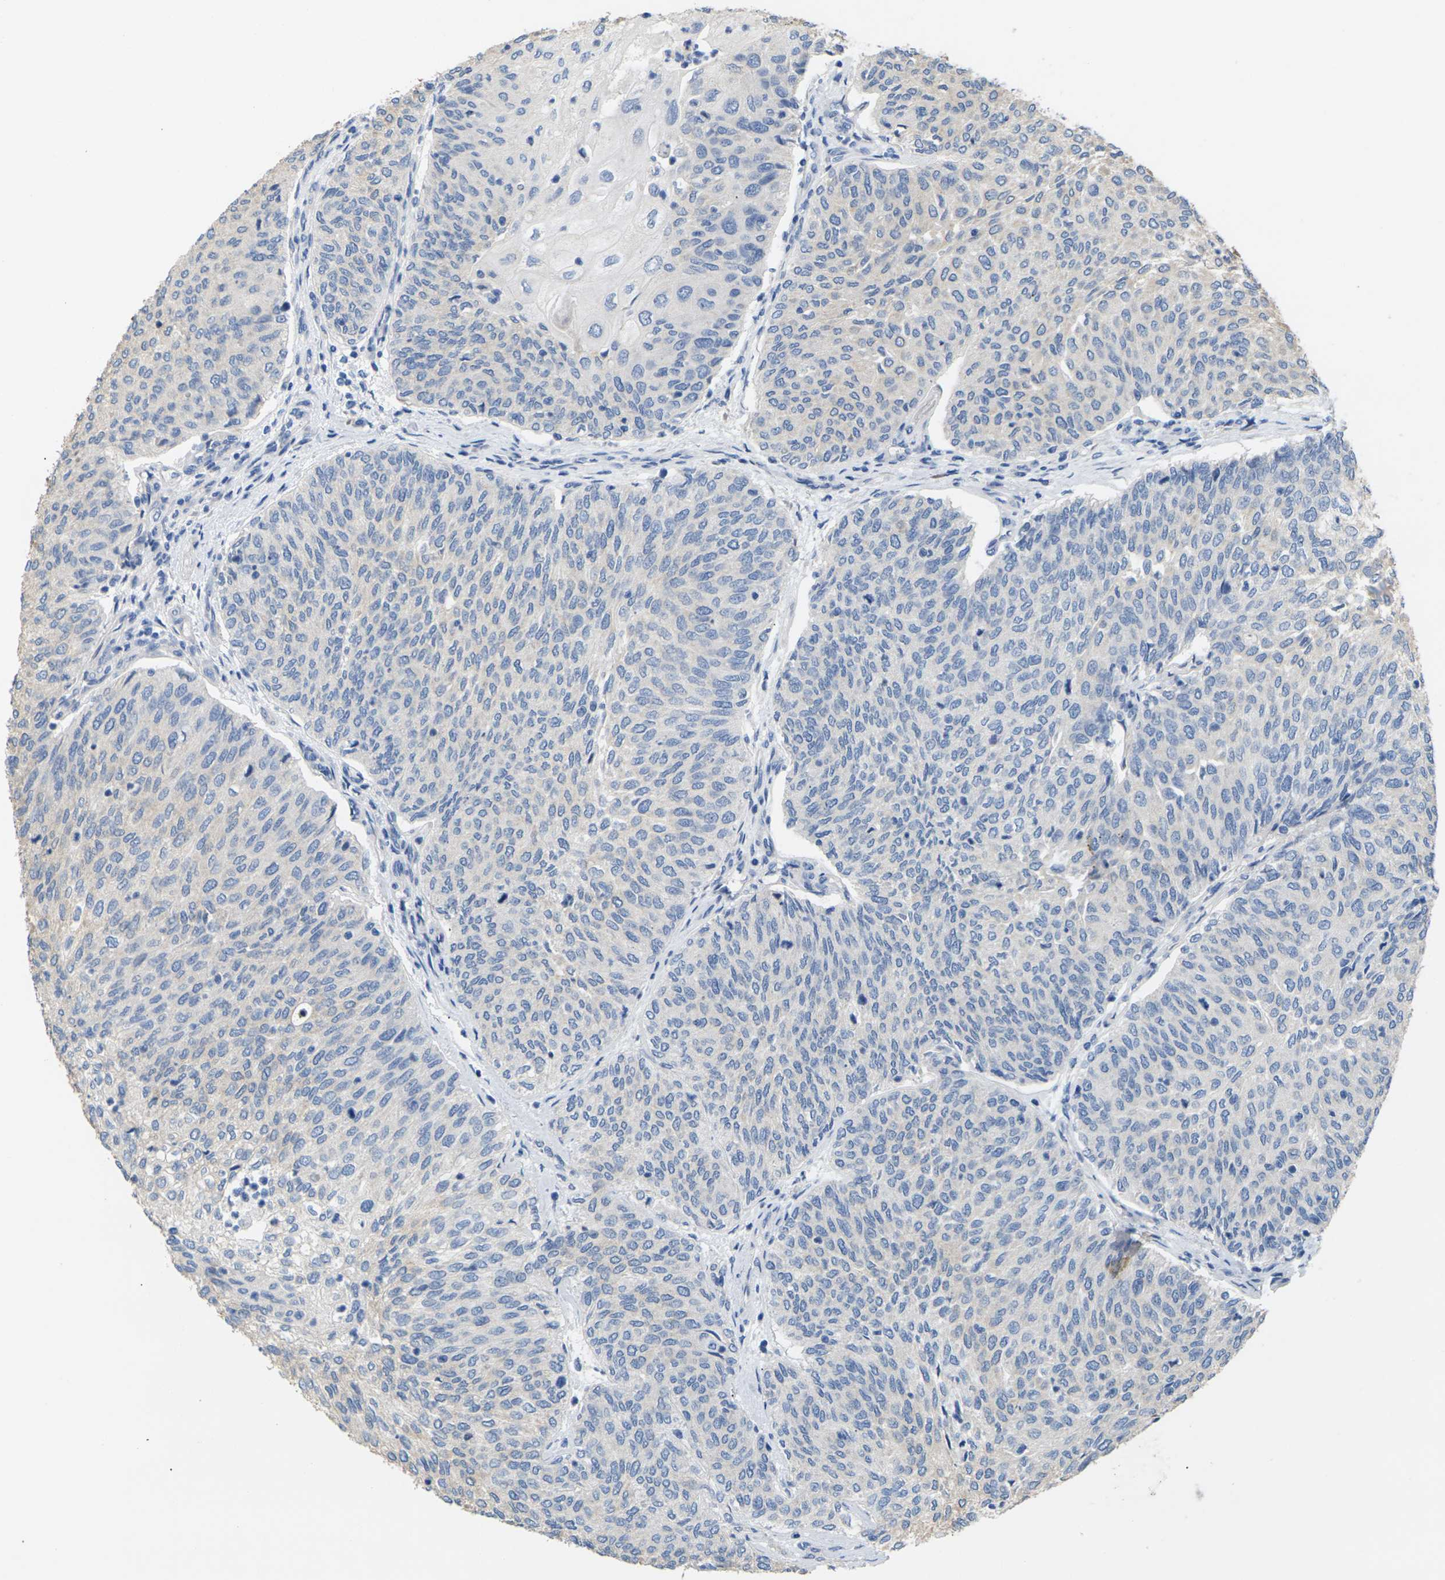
{"staining": {"intensity": "negative", "quantity": "none", "location": "none"}, "tissue": "urothelial cancer", "cell_type": "Tumor cells", "image_type": "cancer", "snomed": [{"axis": "morphology", "description": "Urothelial carcinoma, Low grade"}, {"axis": "topography", "description": "Urinary bladder"}], "caption": "A histopathology image of human urothelial cancer is negative for staining in tumor cells.", "gene": "KLHDC8B", "patient": {"sex": "female", "age": 79}}